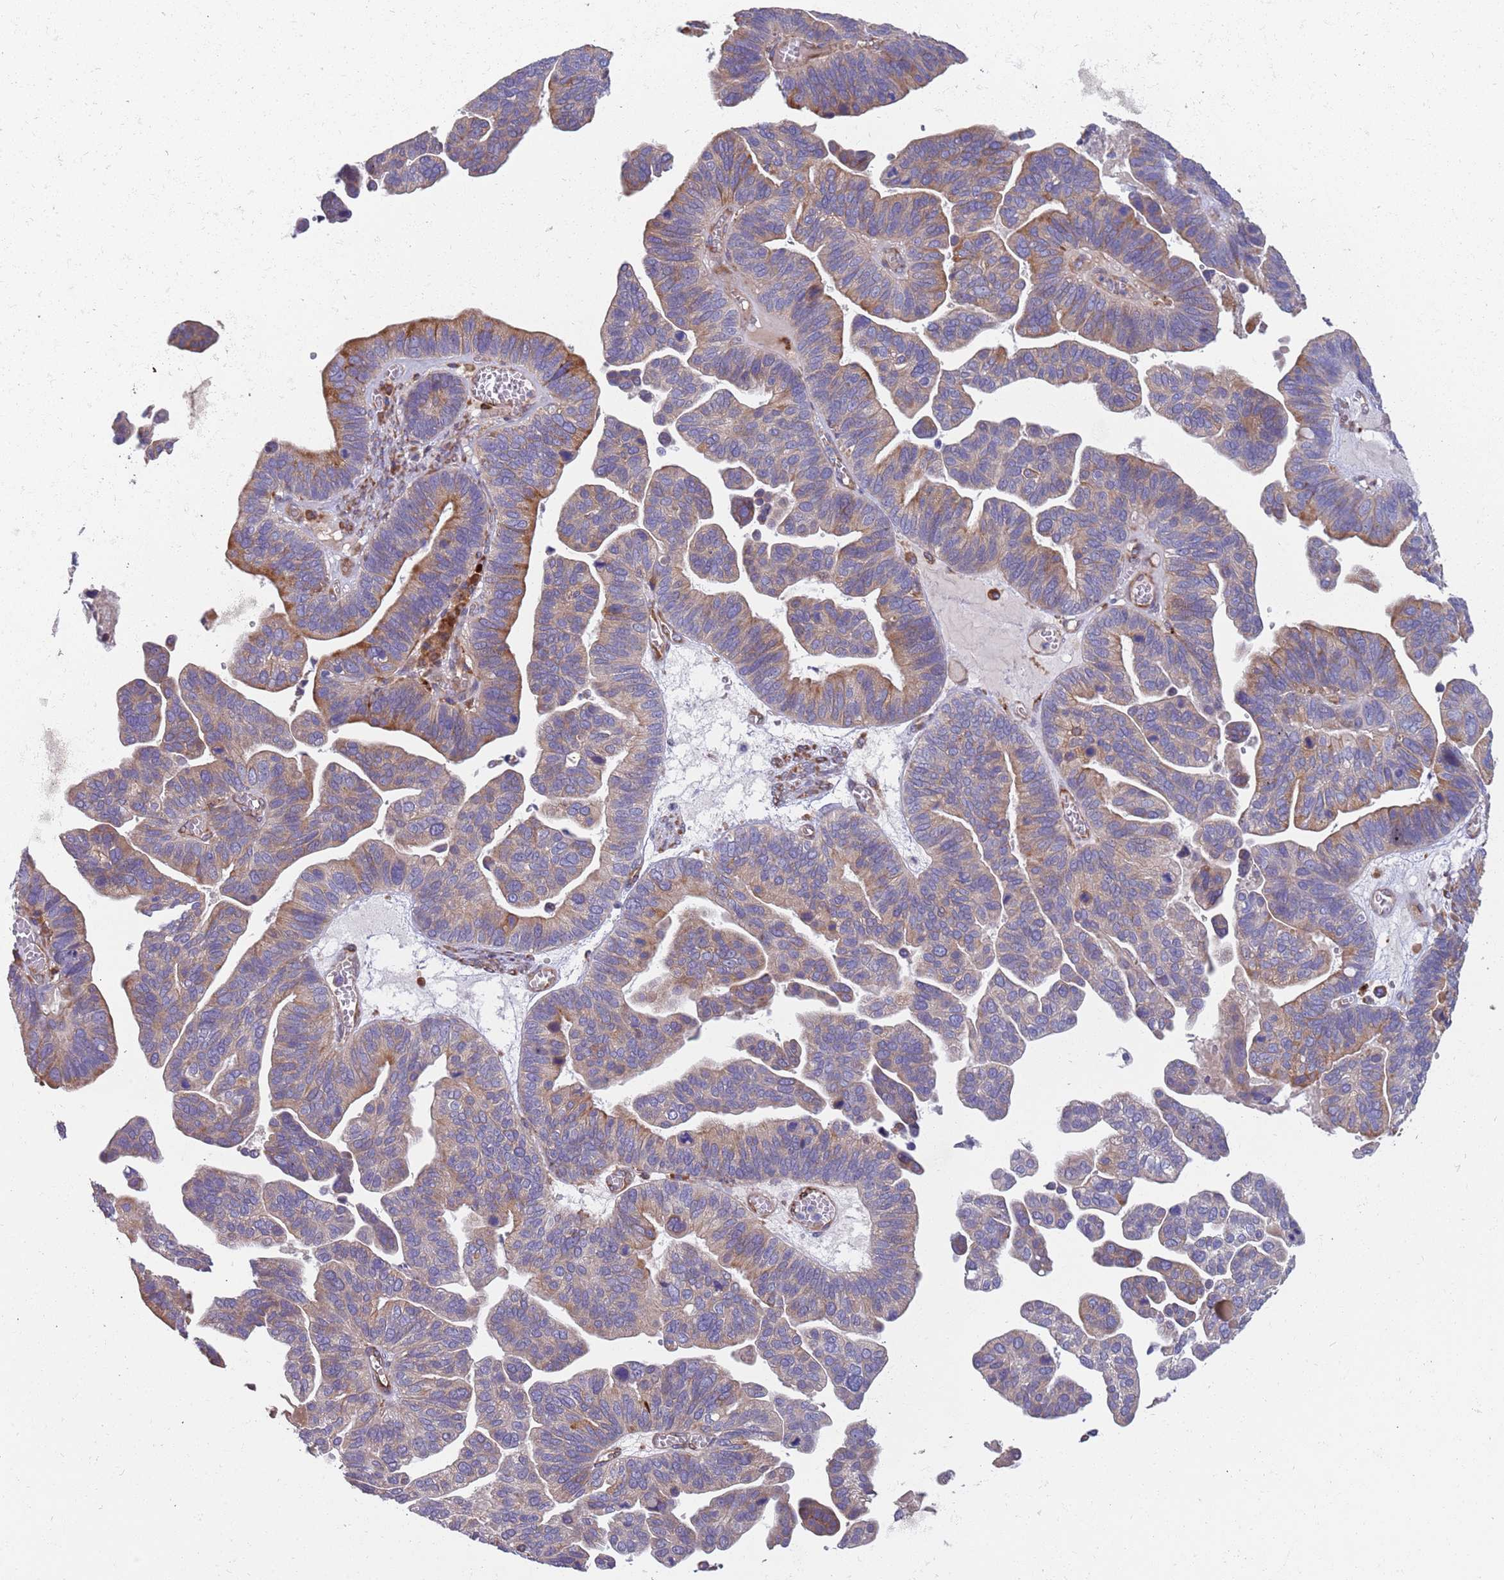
{"staining": {"intensity": "weak", "quantity": ">75%", "location": "cytoplasmic/membranous"}, "tissue": "ovarian cancer", "cell_type": "Tumor cells", "image_type": "cancer", "snomed": [{"axis": "morphology", "description": "Cystadenocarcinoma, serous, NOS"}, {"axis": "topography", "description": "Ovary"}], "caption": "IHC staining of ovarian cancer (serous cystadenocarcinoma), which reveals low levels of weak cytoplasmic/membranous positivity in approximately >75% of tumor cells indicating weak cytoplasmic/membranous protein staining. The staining was performed using DAB (3,3'-diaminobenzidine) (brown) for protein detection and nuclei were counterstained in hematoxylin (blue).", "gene": "ARMCX6", "patient": {"sex": "female", "age": 56}}